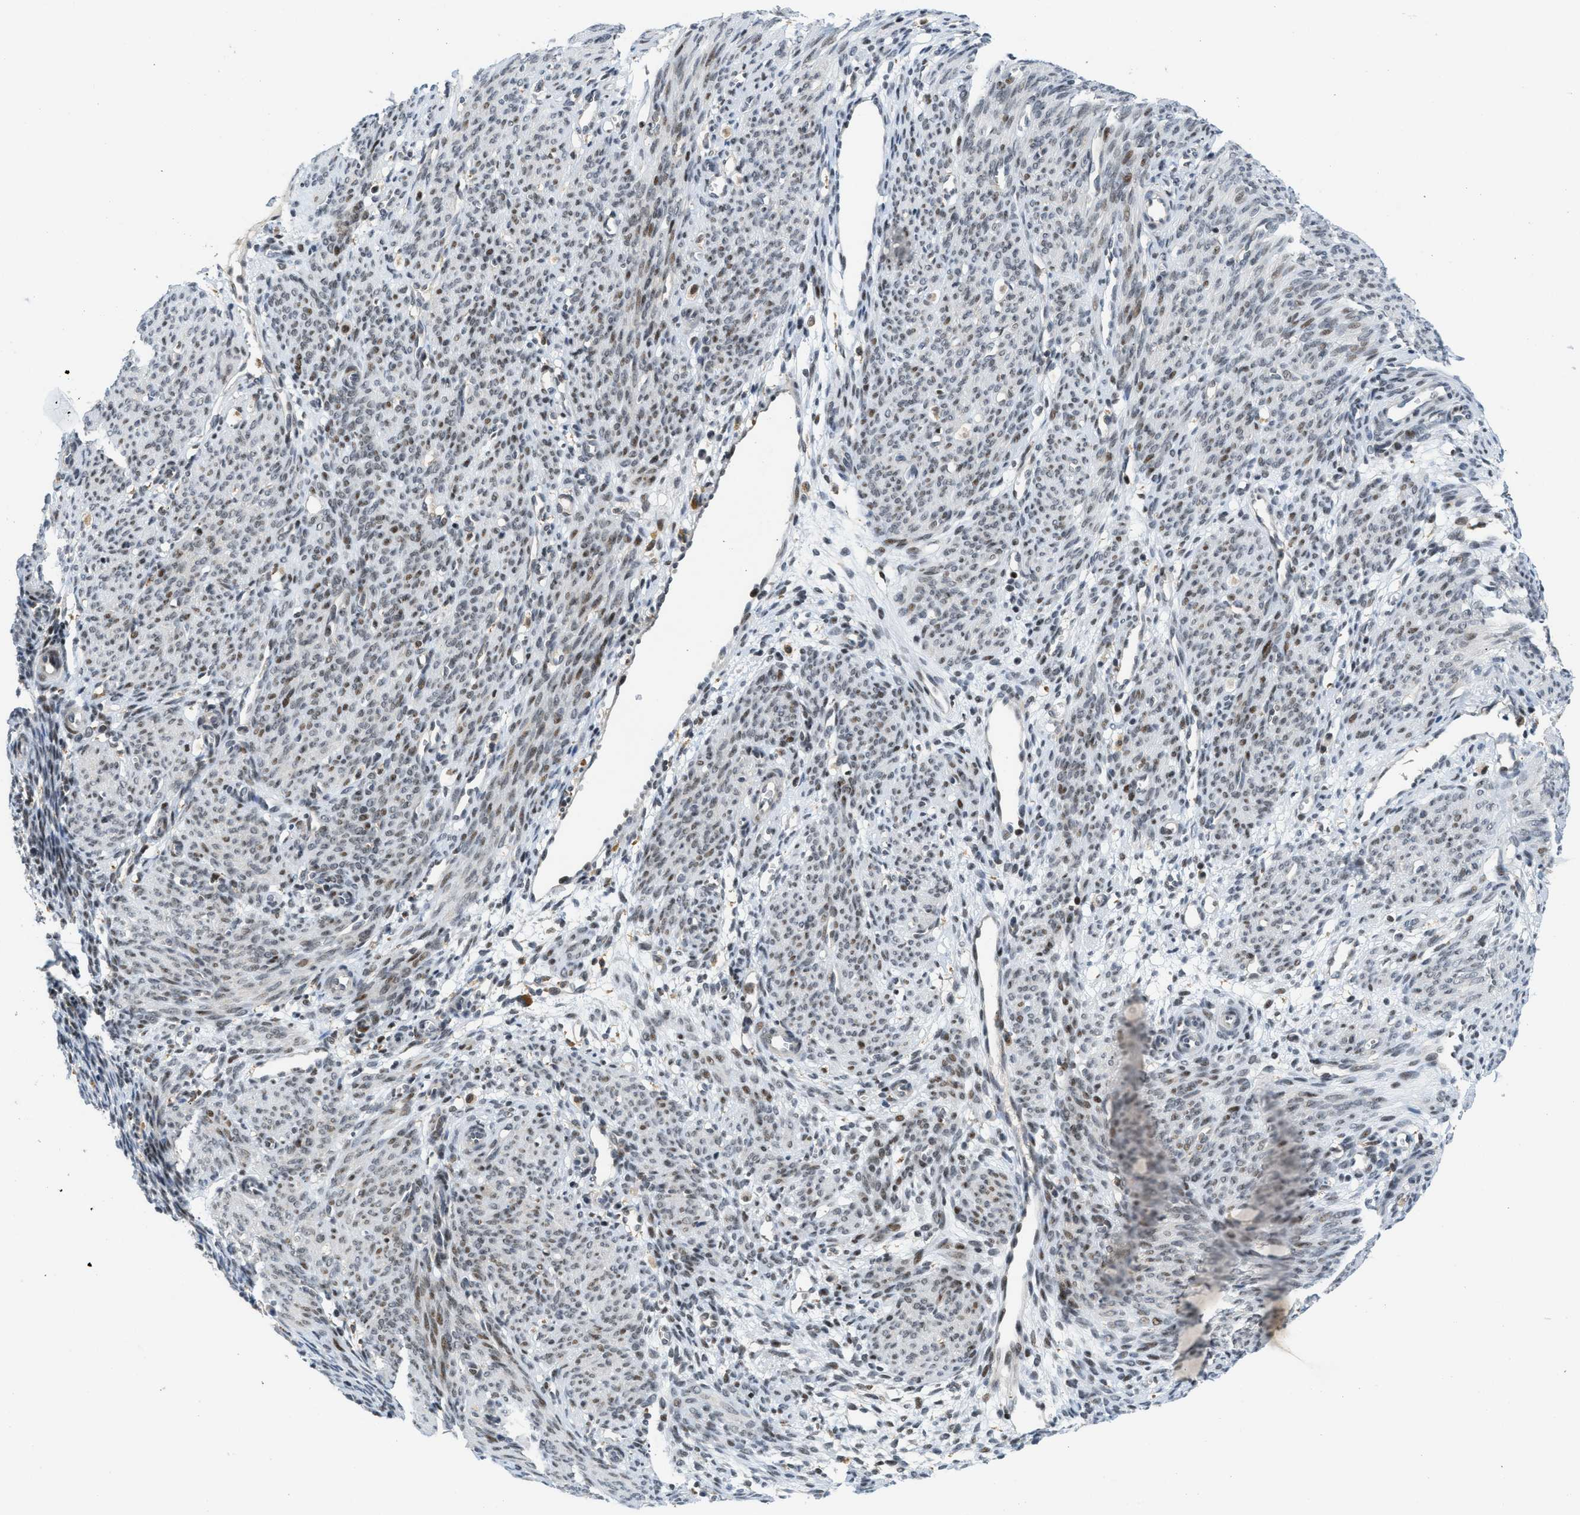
{"staining": {"intensity": "moderate", "quantity": "<25%", "location": "nuclear"}, "tissue": "endometrium", "cell_type": "Cells in endometrial stroma", "image_type": "normal", "snomed": [{"axis": "morphology", "description": "Normal tissue, NOS"}, {"axis": "morphology", "description": "Adenocarcinoma, NOS"}, {"axis": "topography", "description": "Endometrium"}, {"axis": "topography", "description": "Ovary"}], "caption": "Human endometrium stained with a protein marker reveals moderate staining in cells in endometrial stroma.", "gene": "ING1", "patient": {"sex": "female", "age": 68}}